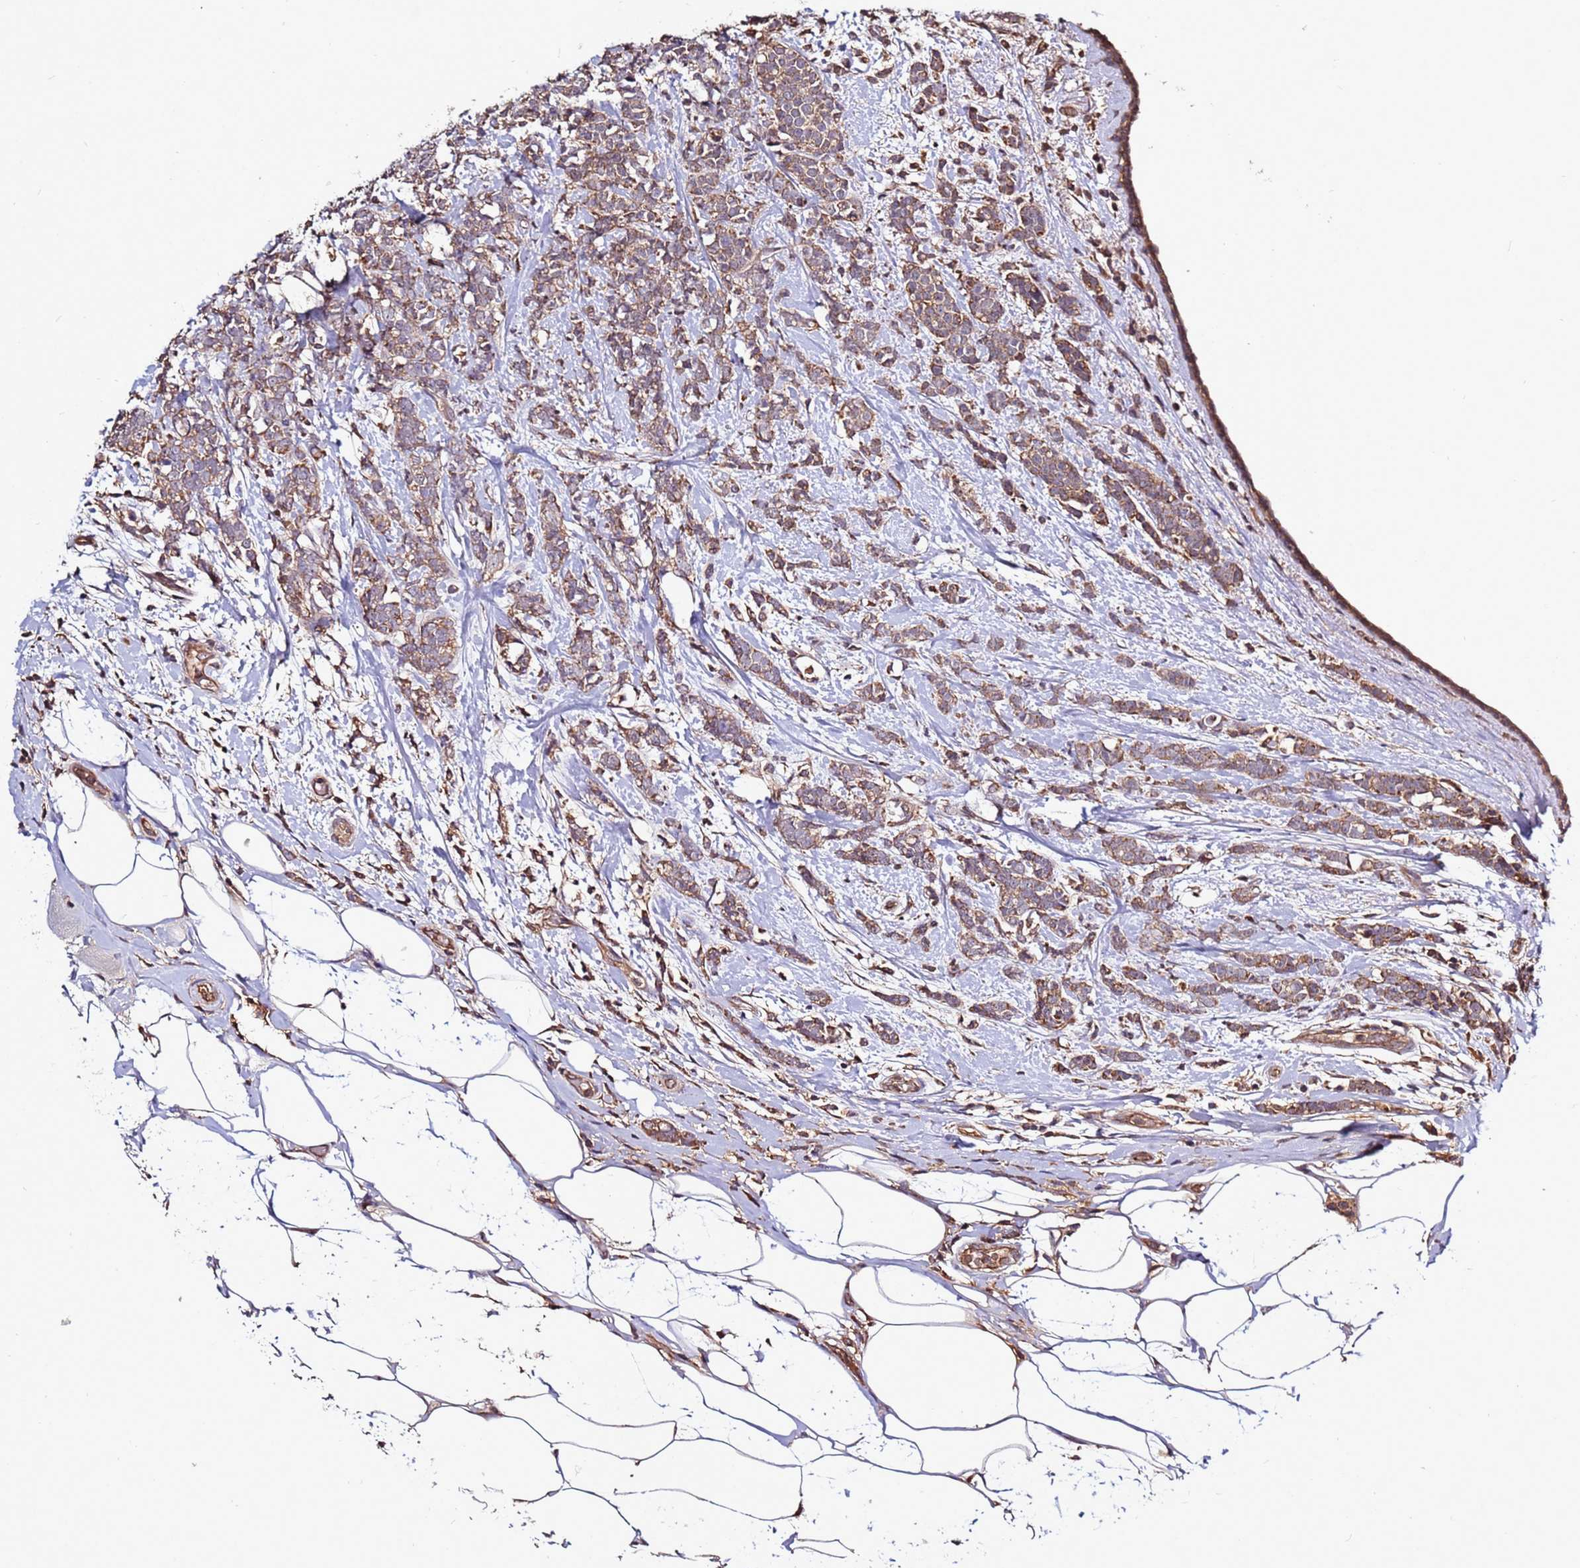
{"staining": {"intensity": "weak", "quantity": ">75%", "location": "cytoplasmic/membranous"}, "tissue": "breast cancer", "cell_type": "Tumor cells", "image_type": "cancer", "snomed": [{"axis": "morphology", "description": "Lobular carcinoma"}, {"axis": "topography", "description": "Breast"}], "caption": "Protein staining of breast cancer tissue reveals weak cytoplasmic/membranous staining in approximately >75% of tumor cells.", "gene": "RPS15A", "patient": {"sex": "female", "age": 58}}